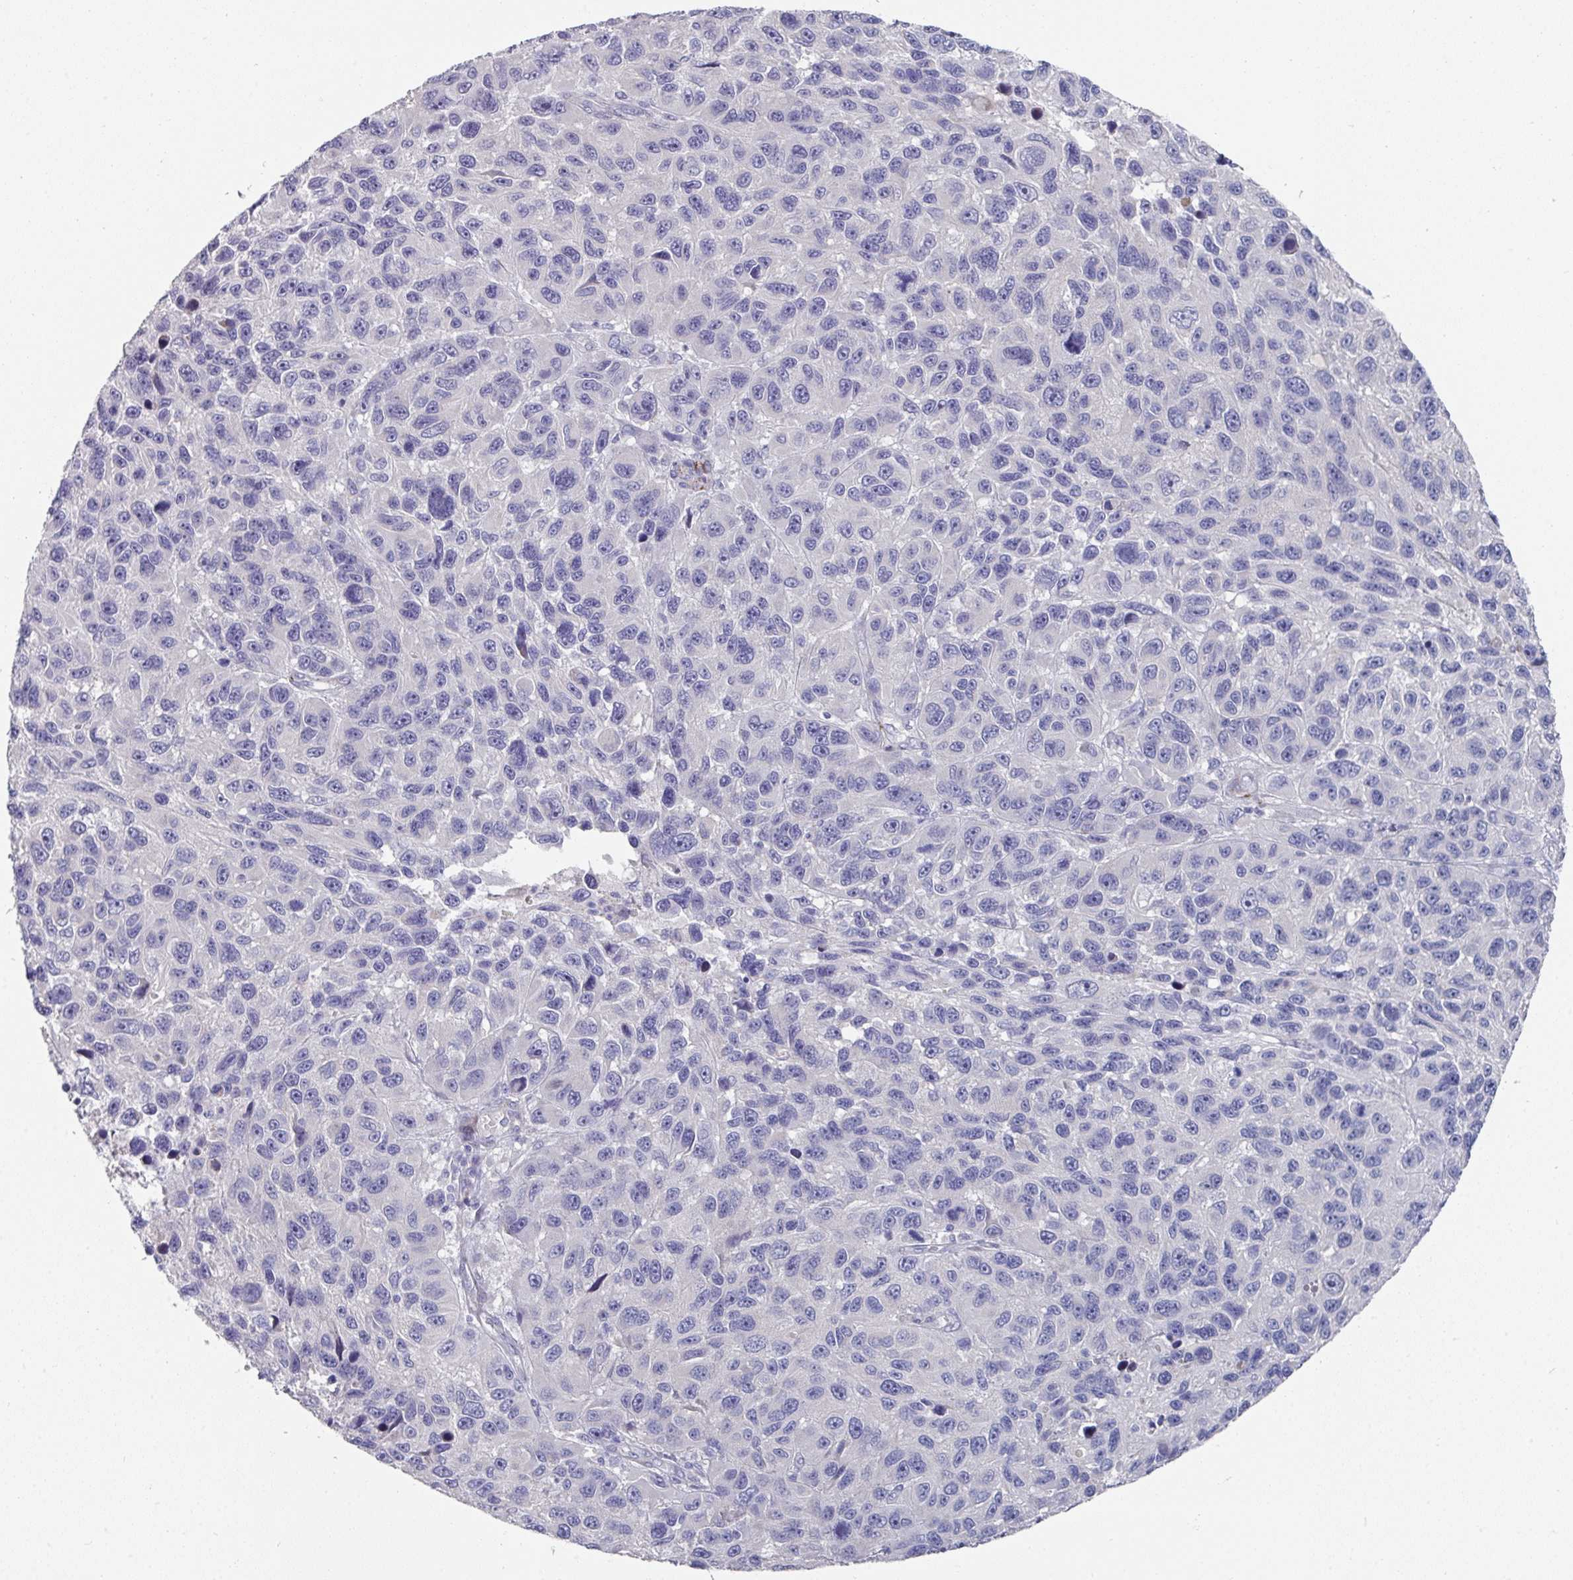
{"staining": {"intensity": "negative", "quantity": "none", "location": "none"}, "tissue": "melanoma", "cell_type": "Tumor cells", "image_type": "cancer", "snomed": [{"axis": "morphology", "description": "Malignant melanoma, NOS"}, {"axis": "topography", "description": "Skin"}], "caption": "Human melanoma stained for a protein using immunohistochemistry demonstrates no positivity in tumor cells.", "gene": "NT5C1A", "patient": {"sex": "male", "age": 53}}